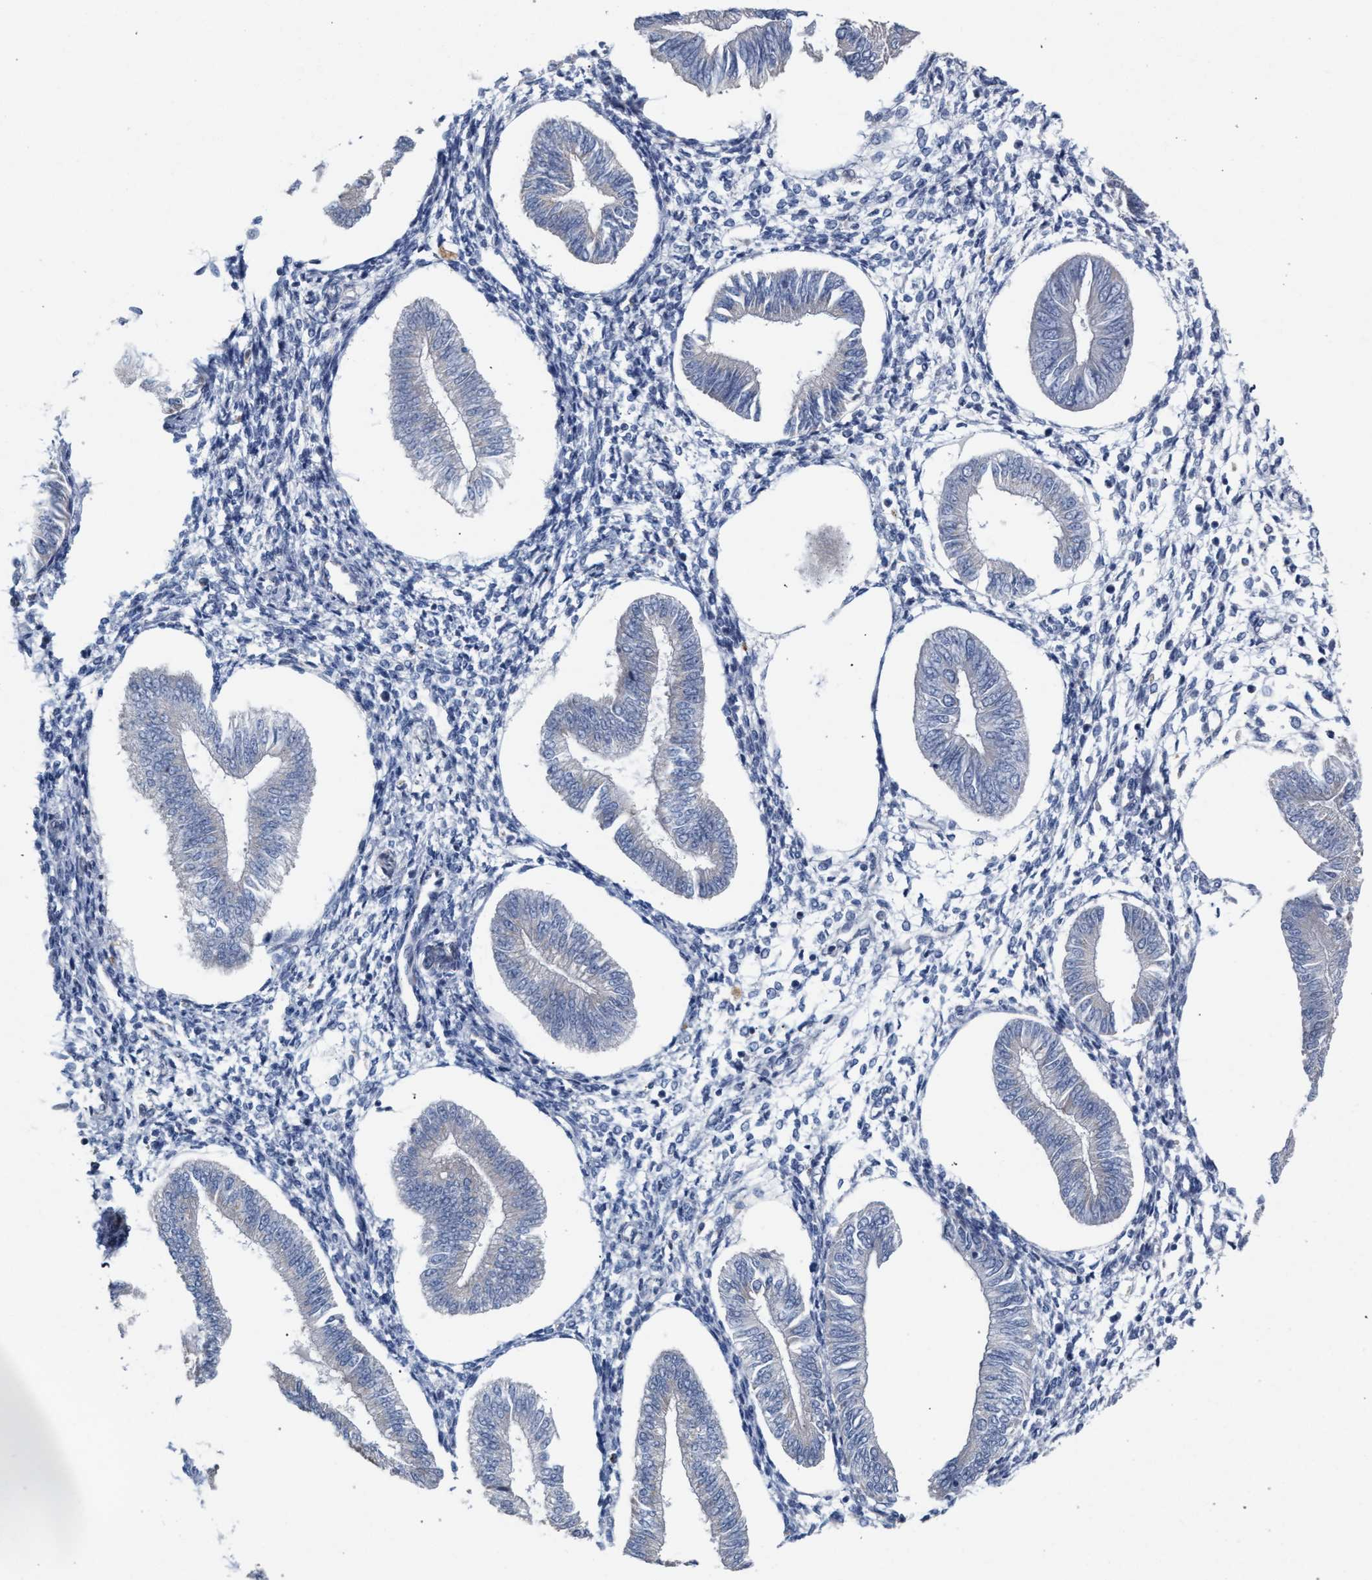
{"staining": {"intensity": "negative", "quantity": "none", "location": "none"}, "tissue": "endometrium", "cell_type": "Cells in endometrial stroma", "image_type": "normal", "snomed": [{"axis": "morphology", "description": "Normal tissue, NOS"}, {"axis": "topography", "description": "Endometrium"}], "caption": "Endometrium stained for a protein using immunohistochemistry reveals no staining cells in endometrial stroma.", "gene": "RNF135", "patient": {"sex": "female", "age": 50}}